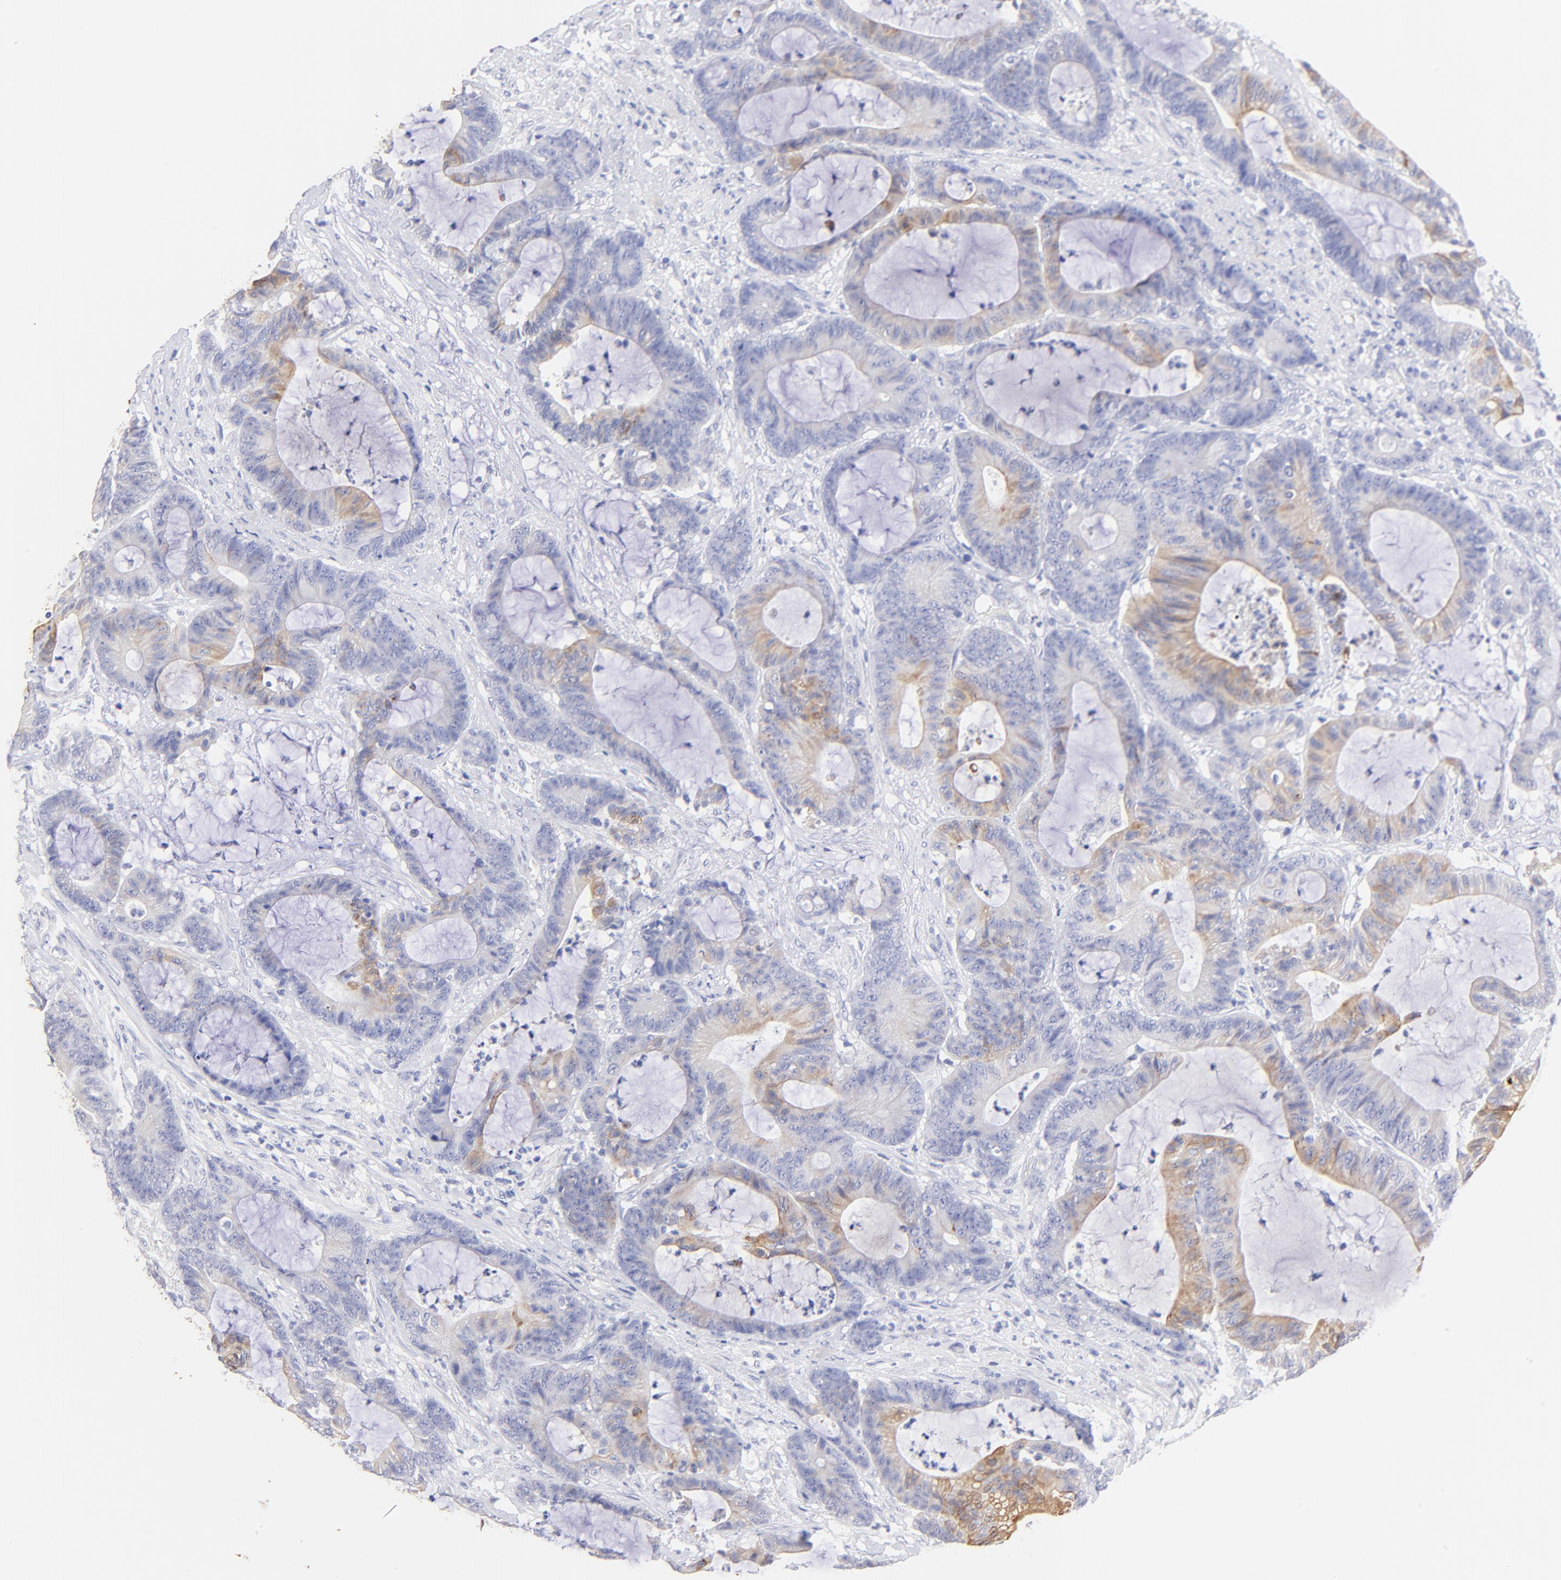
{"staining": {"intensity": "weak", "quantity": "25%-75%", "location": "cytoplasmic/membranous"}, "tissue": "colorectal cancer", "cell_type": "Tumor cells", "image_type": "cancer", "snomed": [{"axis": "morphology", "description": "Adenocarcinoma, NOS"}, {"axis": "topography", "description": "Colon"}], "caption": "Colorectal cancer (adenocarcinoma) tissue reveals weak cytoplasmic/membranous positivity in about 25%-75% of tumor cells", "gene": "RAB3A", "patient": {"sex": "female", "age": 84}}